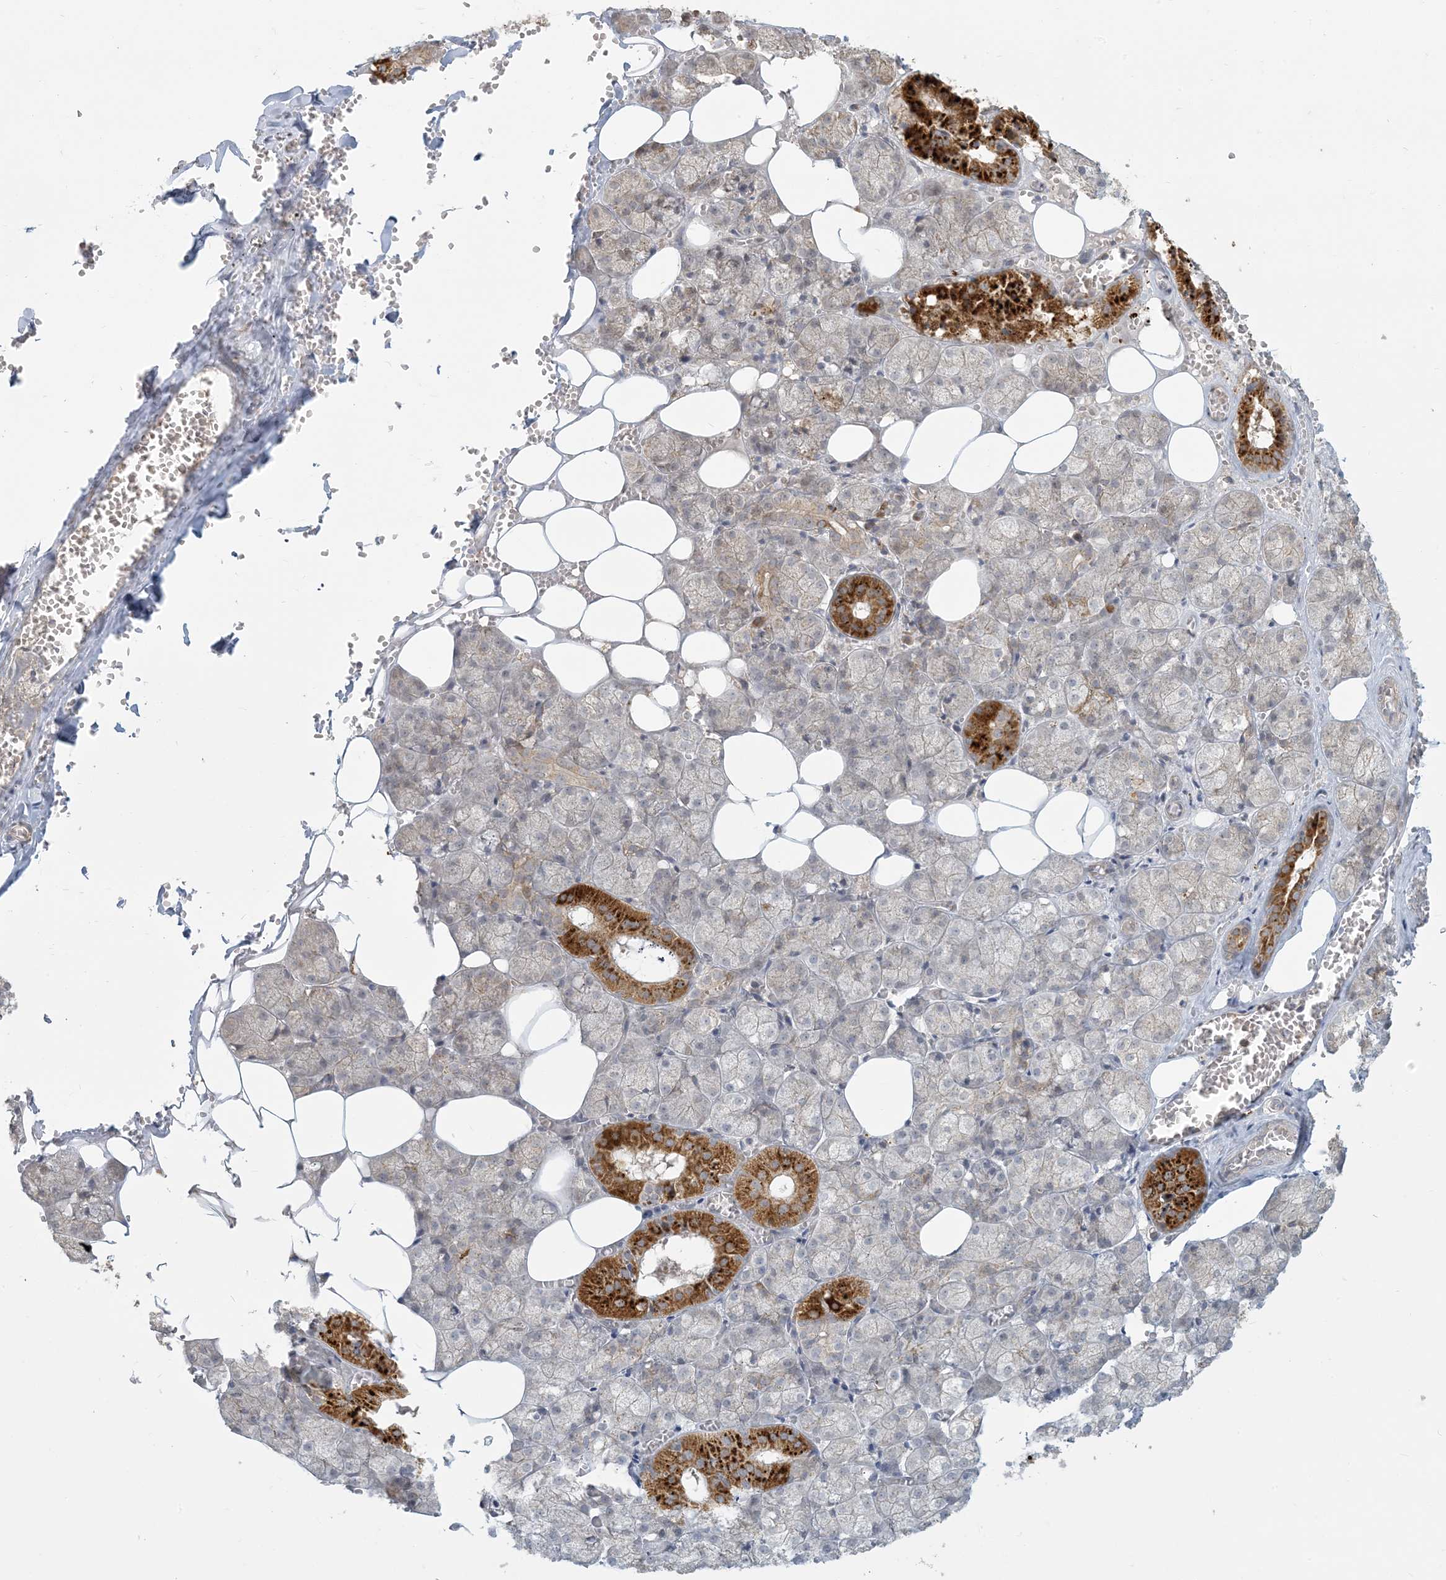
{"staining": {"intensity": "strong", "quantity": "<25%", "location": "cytoplasmic/membranous"}, "tissue": "salivary gland", "cell_type": "Glandular cells", "image_type": "normal", "snomed": [{"axis": "morphology", "description": "Normal tissue, NOS"}, {"axis": "topography", "description": "Salivary gland"}], "caption": "Salivary gland stained with DAB (3,3'-diaminobenzidine) immunohistochemistry shows medium levels of strong cytoplasmic/membranous staining in approximately <25% of glandular cells.", "gene": "MCAT", "patient": {"sex": "male", "age": 62}}